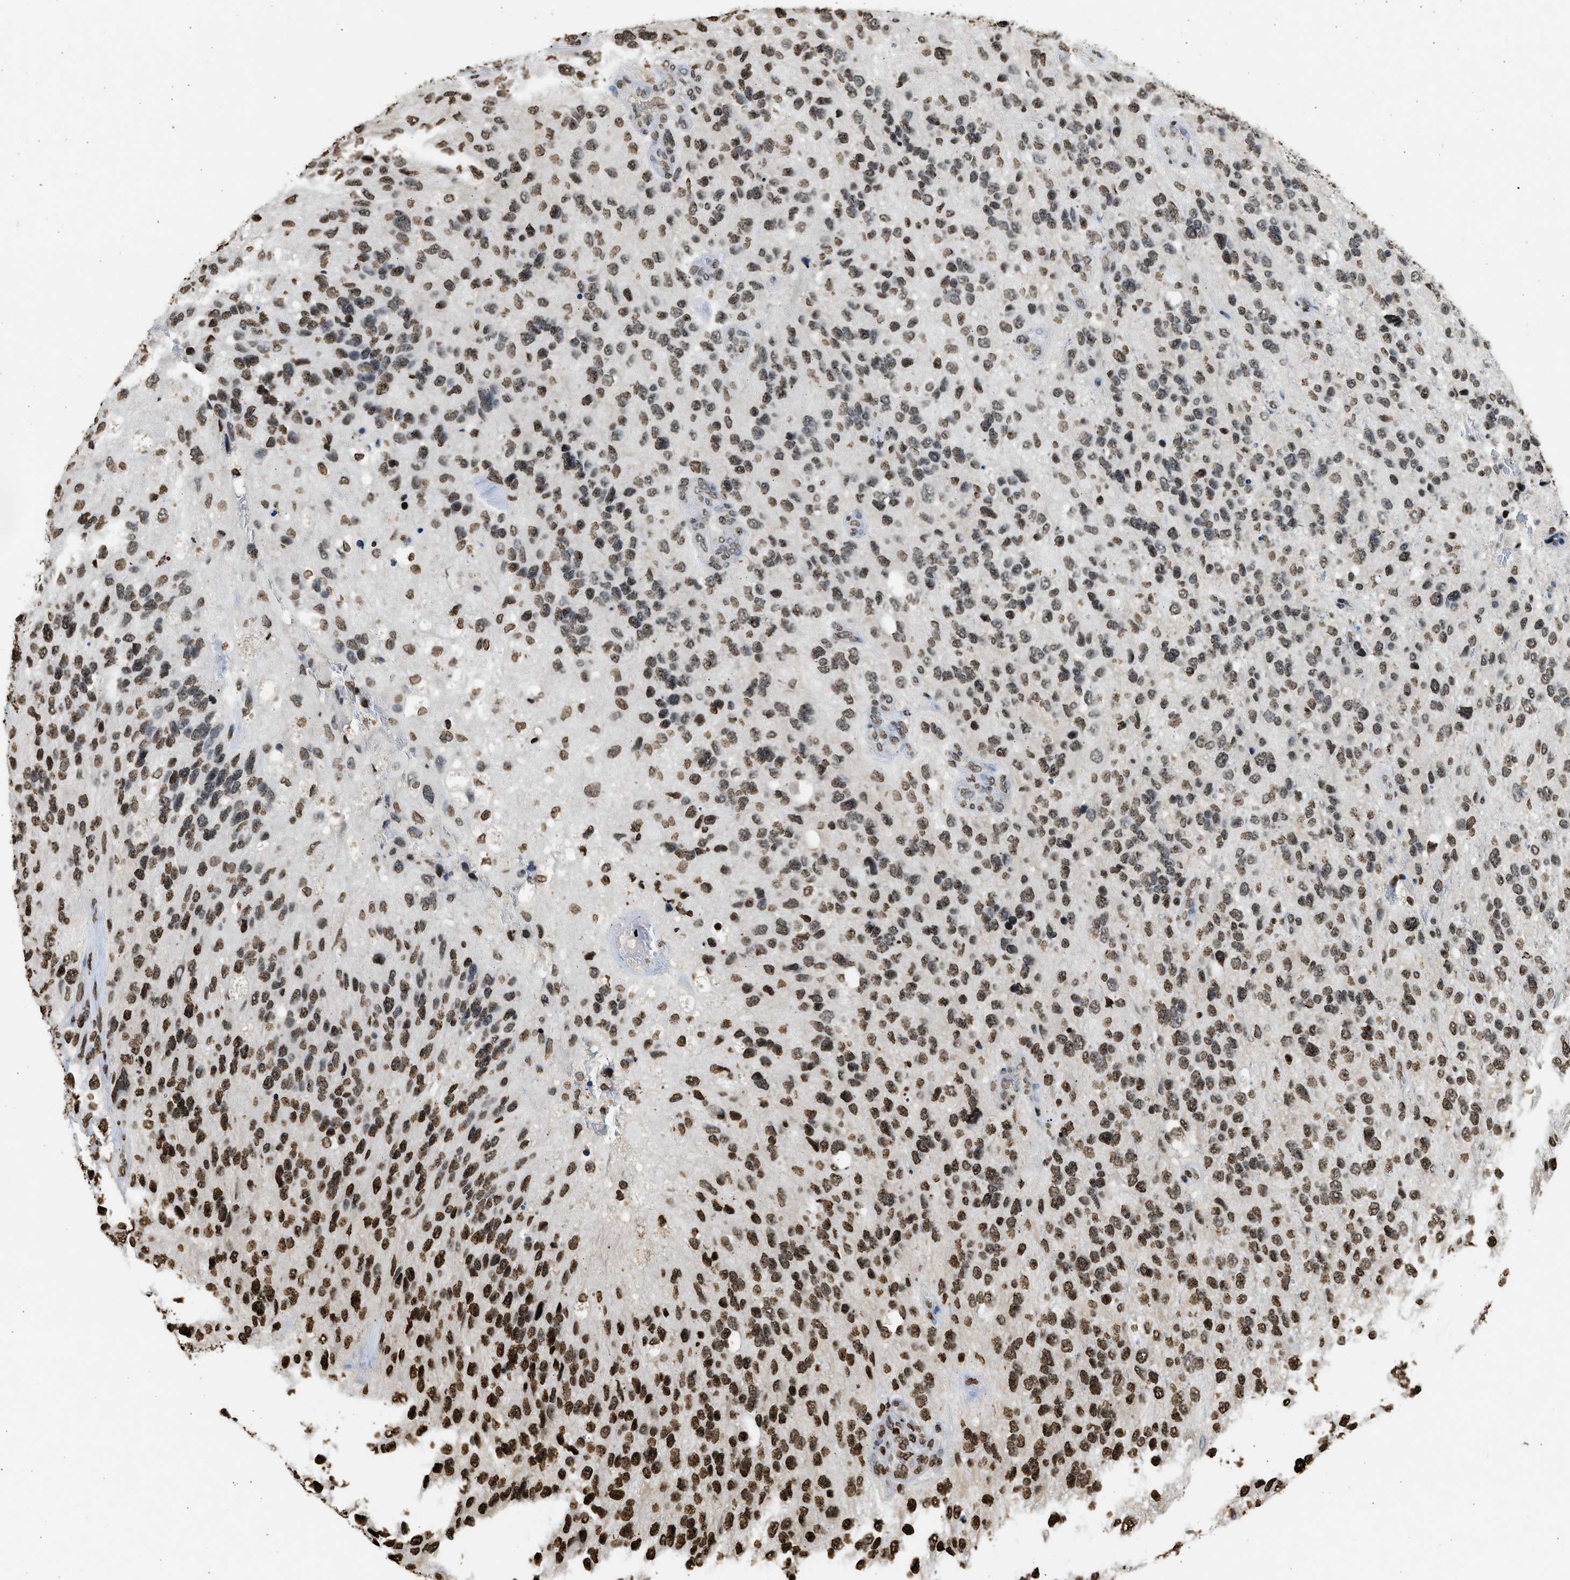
{"staining": {"intensity": "strong", "quantity": ">75%", "location": "nuclear"}, "tissue": "glioma", "cell_type": "Tumor cells", "image_type": "cancer", "snomed": [{"axis": "morphology", "description": "Glioma, malignant, High grade"}, {"axis": "topography", "description": "Brain"}], "caption": "The immunohistochemical stain shows strong nuclear positivity in tumor cells of glioma tissue. Nuclei are stained in blue.", "gene": "RRAGC", "patient": {"sex": "female", "age": 58}}